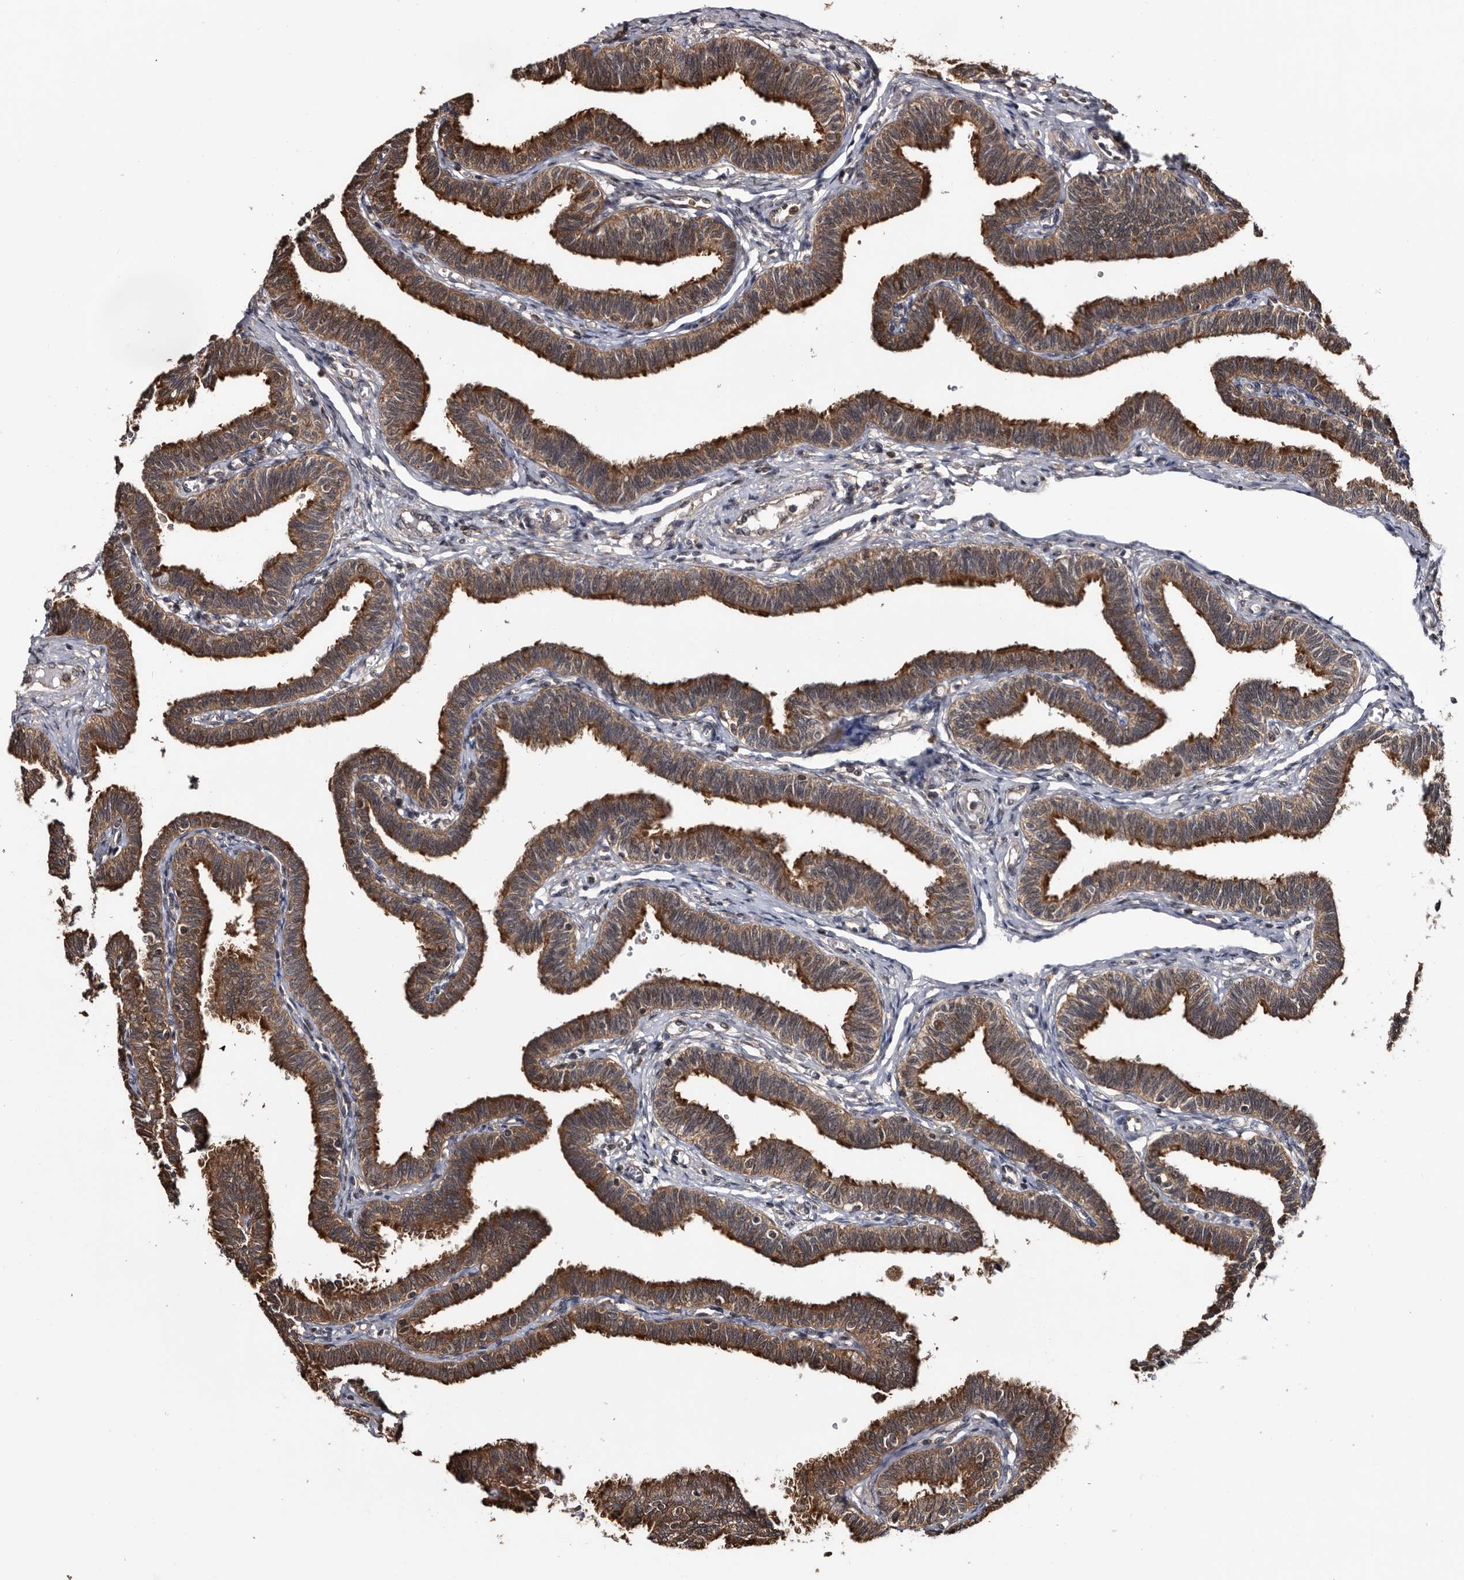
{"staining": {"intensity": "strong", "quantity": ">75%", "location": "cytoplasmic/membranous"}, "tissue": "fallopian tube", "cell_type": "Glandular cells", "image_type": "normal", "snomed": [{"axis": "morphology", "description": "Normal tissue, NOS"}, {"axis": "topography", "description": "Fallopian tube"}, {"axis": "topography", "description": "Ovary"}], "caption": "Fallopian tube stained with DAB IHC shows high levels of strong cytoplasmic/membranous expression in approximately >75% of glandular cells.", "gene": "TTI2", "patient": {"sex": "female", "age": 23}}